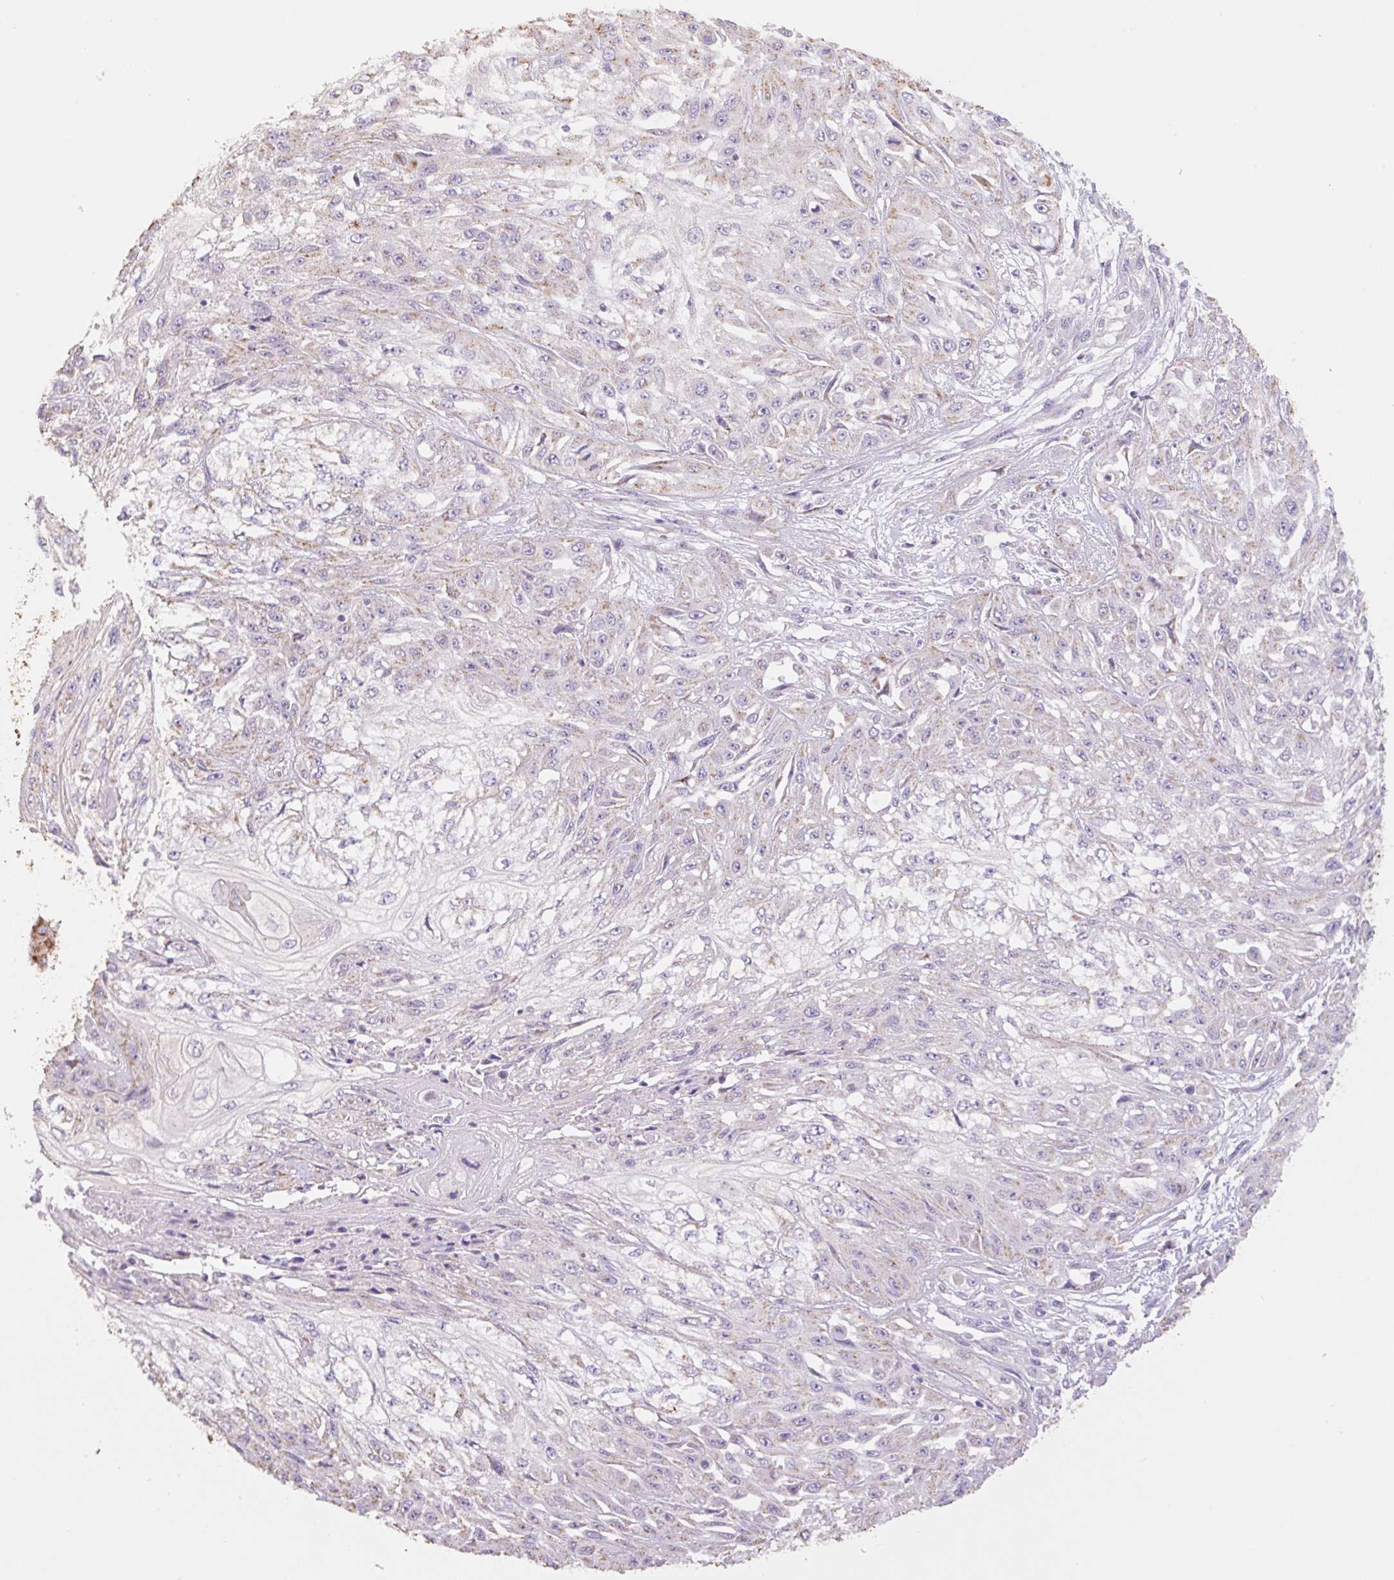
{"staining": {"intensity": "weak", "quantity": "<25%", "location": "cytoplasmic/membranous"}, "tissue": "skin cancer", "cell_type": "Tumor cells", "image_type": "cancer", "snomed": [{"axis": "morphology", "description": "Squamous cell carcinoma, NOS"}, {"axis": "morphology", "description": "Squamous cell carcinoma, metastatic, NOS"}, {"axis": "topography", "description": "Skin"}, {"axis": "topography", "description": "Lymph node"}], "caption": "Protein analysis of skin squamous cell carcinoma reveals no significant expression in tumor cells. (DAB (3,3'-diaminobenzidine) IHC with hematoxylin counter stain).", "gene": "COPZ2", "patient": {"sex": "male", "age": 75}}